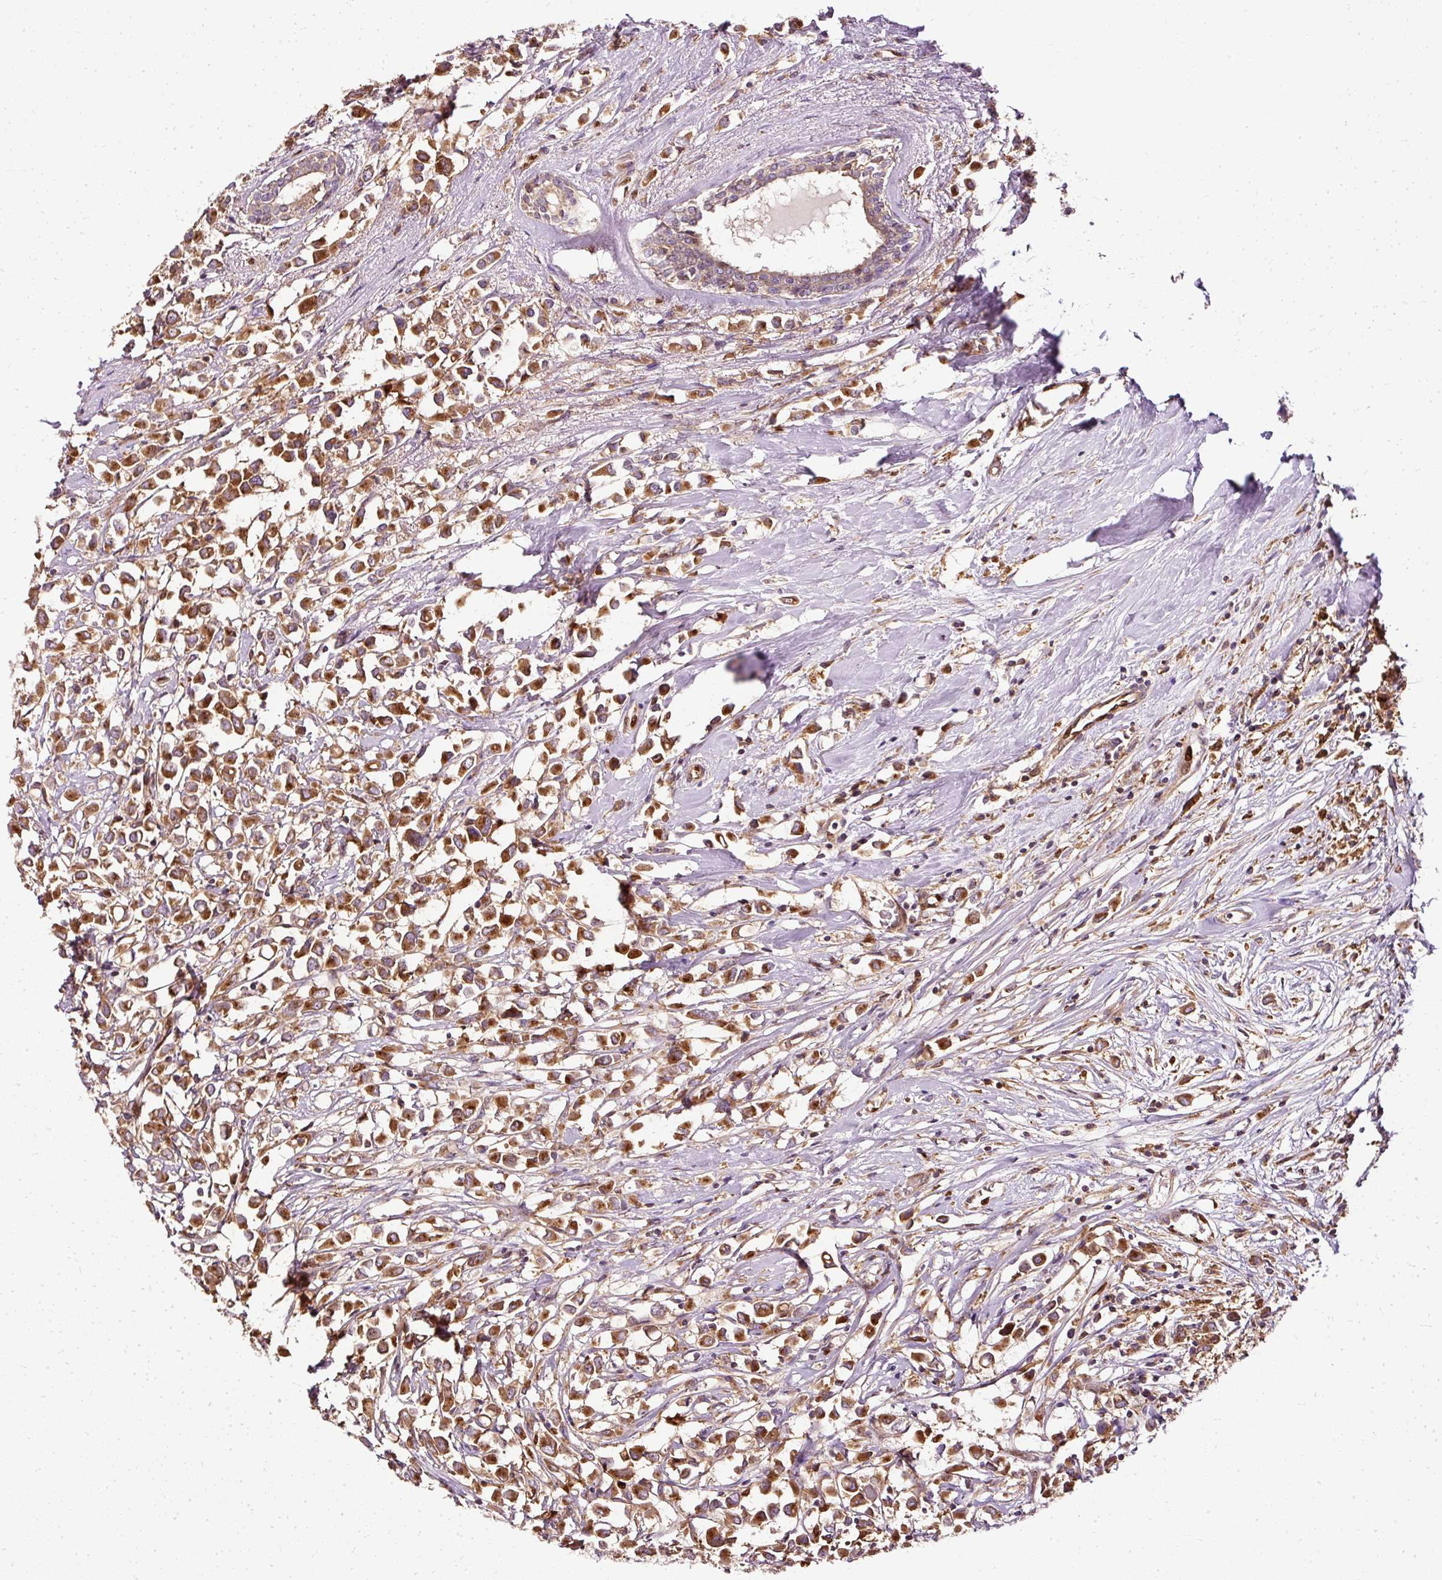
{"staining": {"intensity": "strong", "quantity": ">75%", "location": "cytoplasmic/membranous"}, "tissue": "breast cancer", "cell_type": "Tumor cells", "image_type": "cancer", "snomed": [{"axis": "morphology", "description": "Duct carcinoma"}, {"axis": "topography", "description": "Breast"}], "caption": "IHC histopathology image of breast cancer (invasive ductal carcinoma) stained for a protein (brown), which demonstrates high levels of strong cytoplasmic/membranous positivity in about >75% of tumor cells.", "gene": "NAPA", "patient": {"sex": "female", "age": 61}}